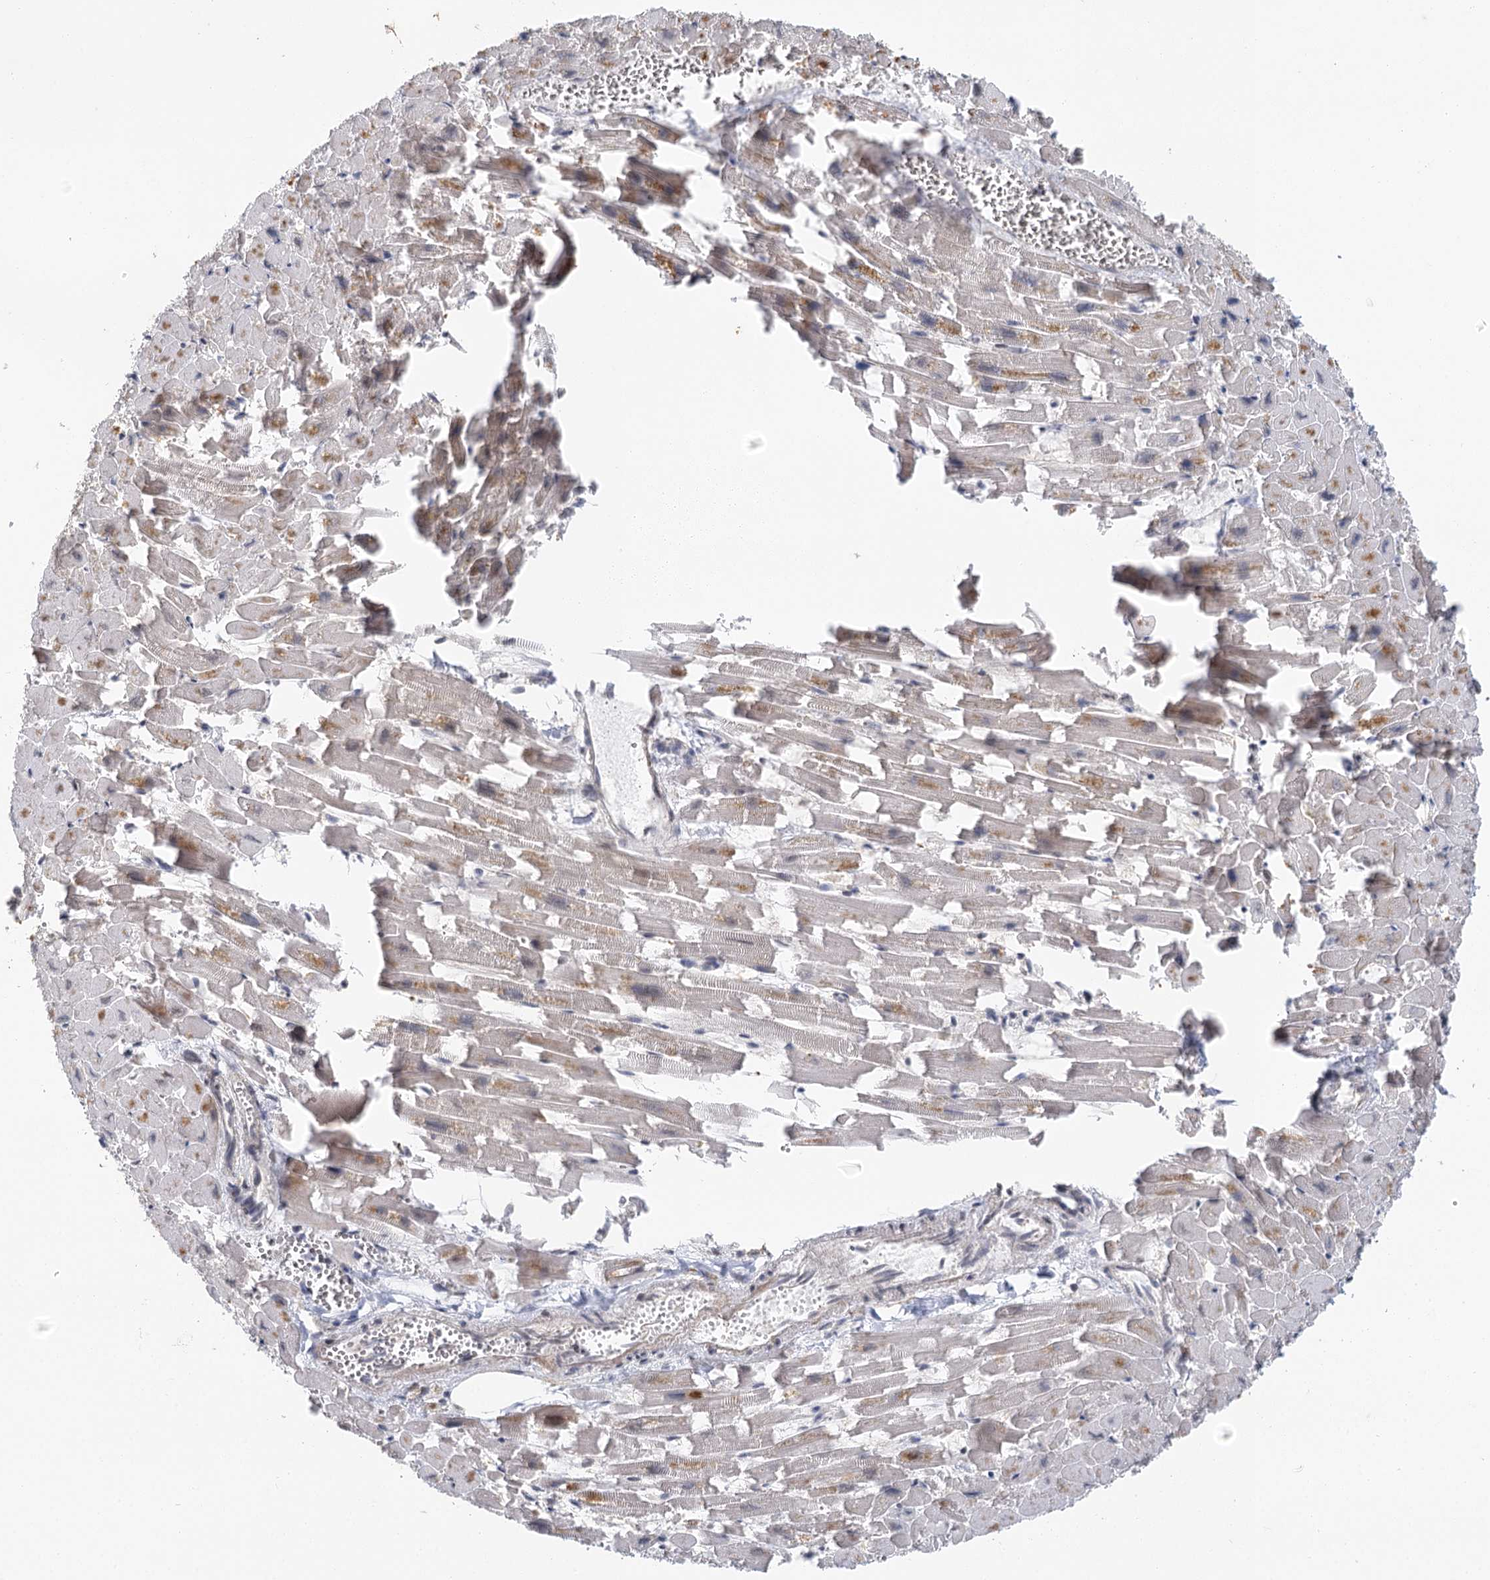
{"staining": {"intensity": "weak", "quantity": "<25%", "location": "cytoplasmic/membranous"}, "tissue": "heart muscle", "cell_type": "Cardiomyocytes", "image_type": "normal", "snomed": [{"axis": "morphology", "description": "Normal tissue, NOS"}, {"axis": "topography", "description": "Heart"}], "caption": "The immunohistochemistry (IHC) micrograph has no significant positivity in cardiomyocytes of heart muscle.", "gene": "IL11RA", "patient": {"sex": "female", "age": 64}}